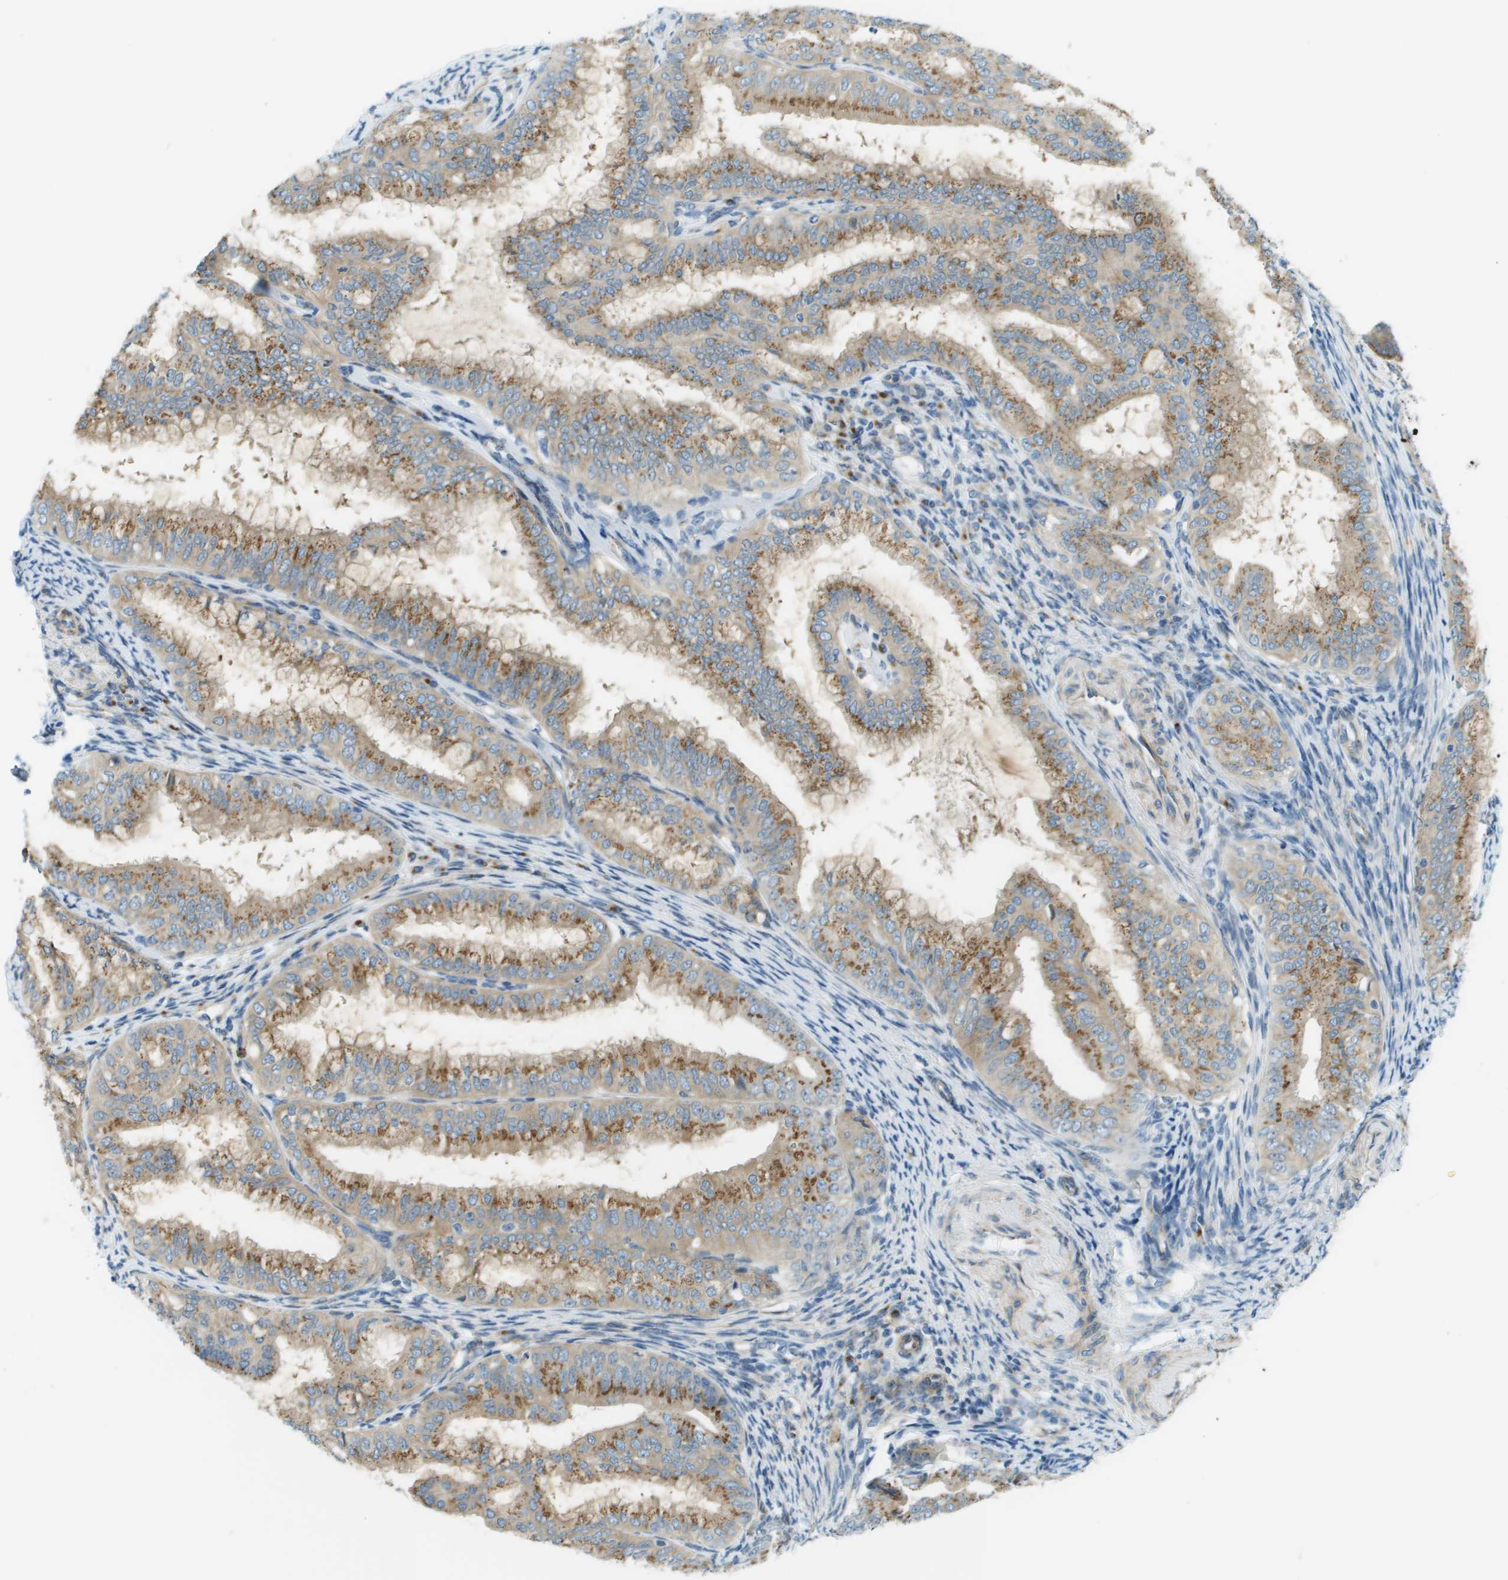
{"staining": {"intensity": "moderate", "quantity": ">75%", "location": "cytoplasmic/membranous"}, "tissue": "endometrial cancer", "cell_type": "Tumor cells", "image_type": "cancer", "snomed": [{"axis": "morphology", "description": "Adenocarcinoma, NOS"}, {"axis": "topography", "description": "Endometrium"}], "caption": "This photomicrograph shows adenocarcinoma (endometrial) stained with immunohistochemistry to label a protein in brown. The cytoplasmic/membranous of tumor cells show moderate positivity for the protein. Nuclei are counter-stained blue.", "gene": "ACBD3", "patient": {"sex": "female", "age": 63}}